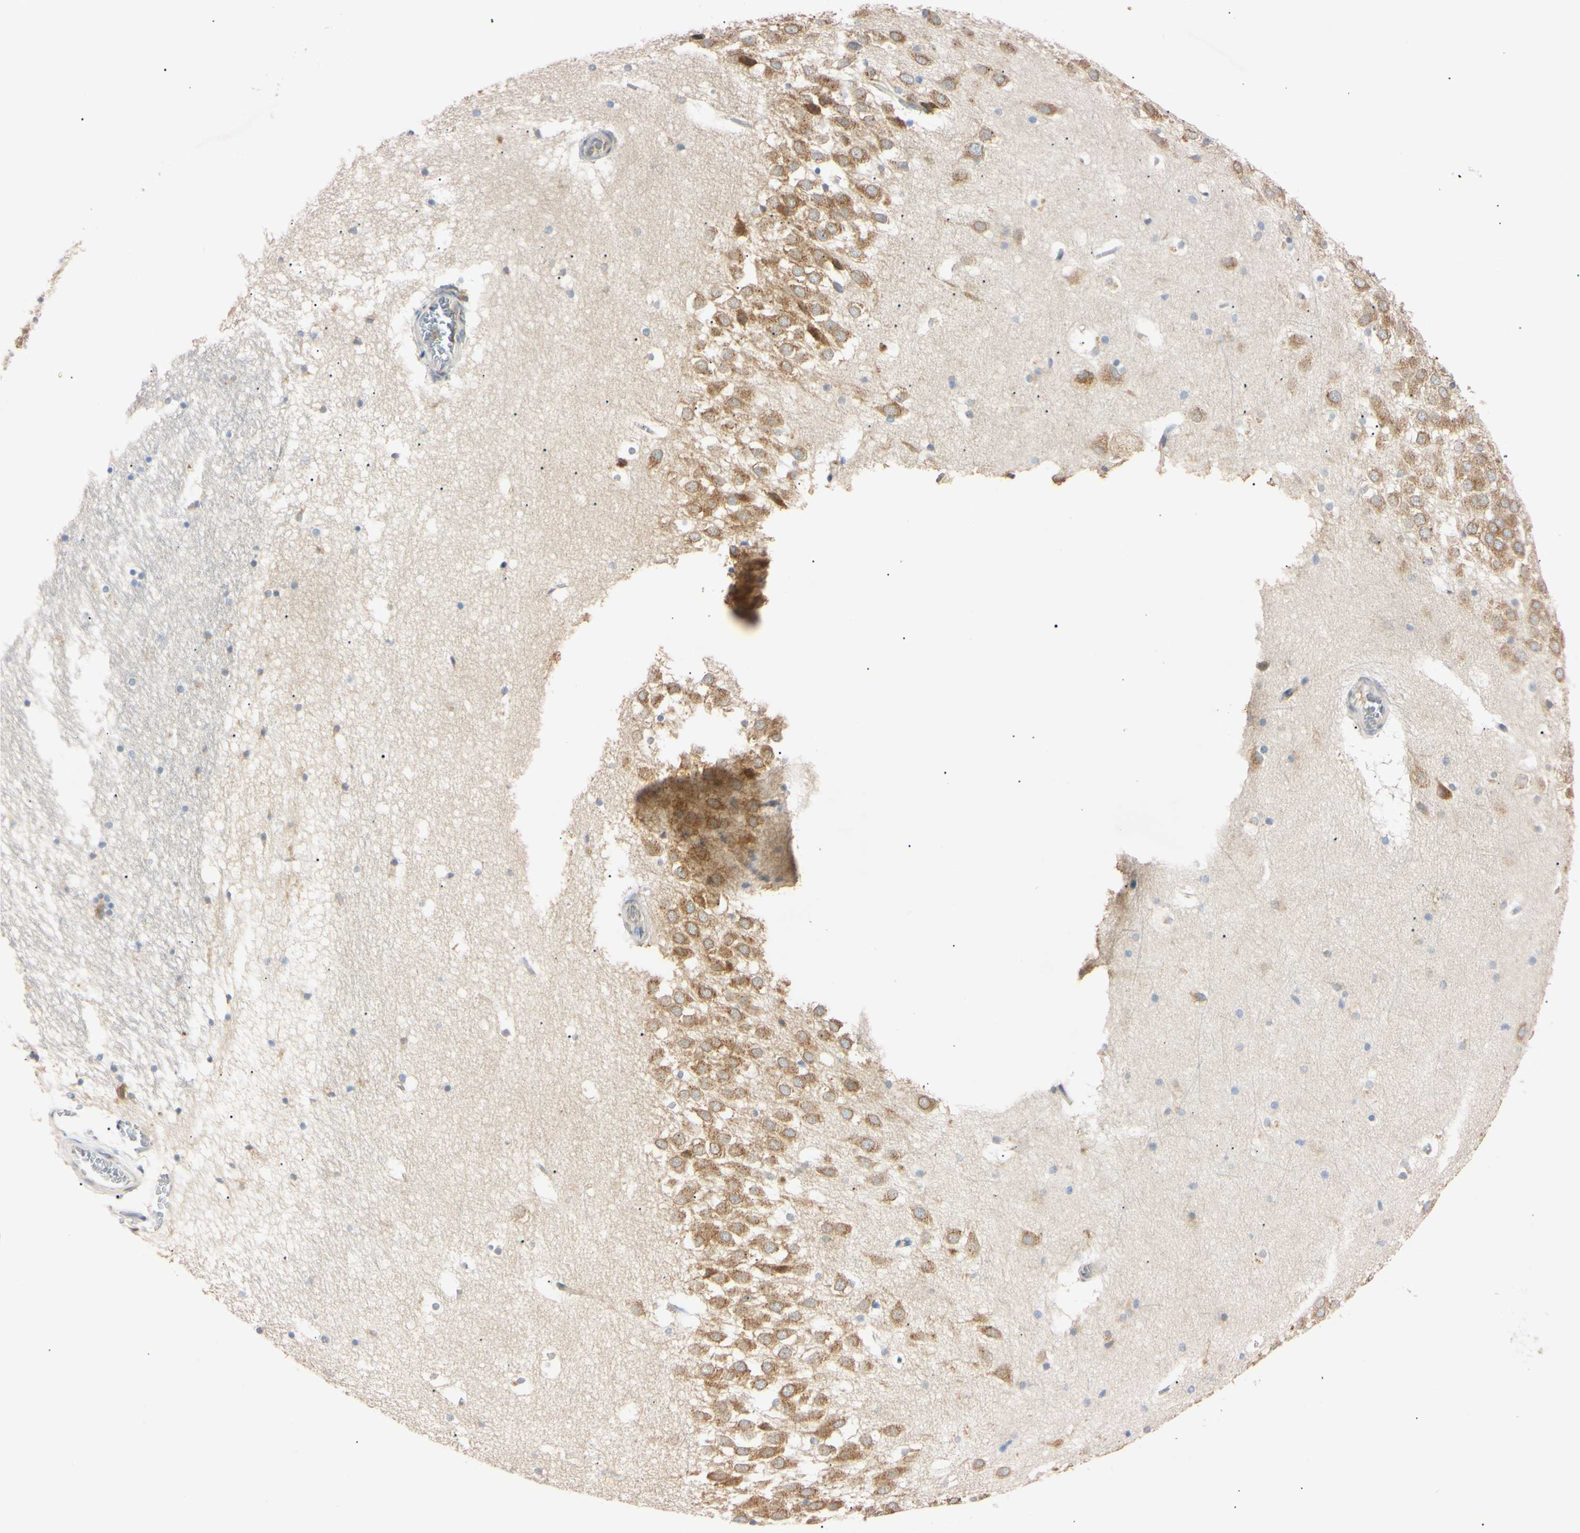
{"staining": {"intensity": "negative", "quantity": "none", "location": "none"}, "tissue": "hippocampus", "cell_type": "Glial cells", "image_type": "normal", "snomed": [{"axis": "morphology", "description": "Normal tissue, NOS"}, {"axis": "topography", "description": "Hippocampus"}], "caption": "Immunohistochemistry of normal hippocampus exhibits no positivity in glial cells. (DAB (3,3'-diaminobenzidine) immunohistochemistry, high magnification).", "gene": "IER3IP1", "patient": {"sex": "male", "age": 45}}